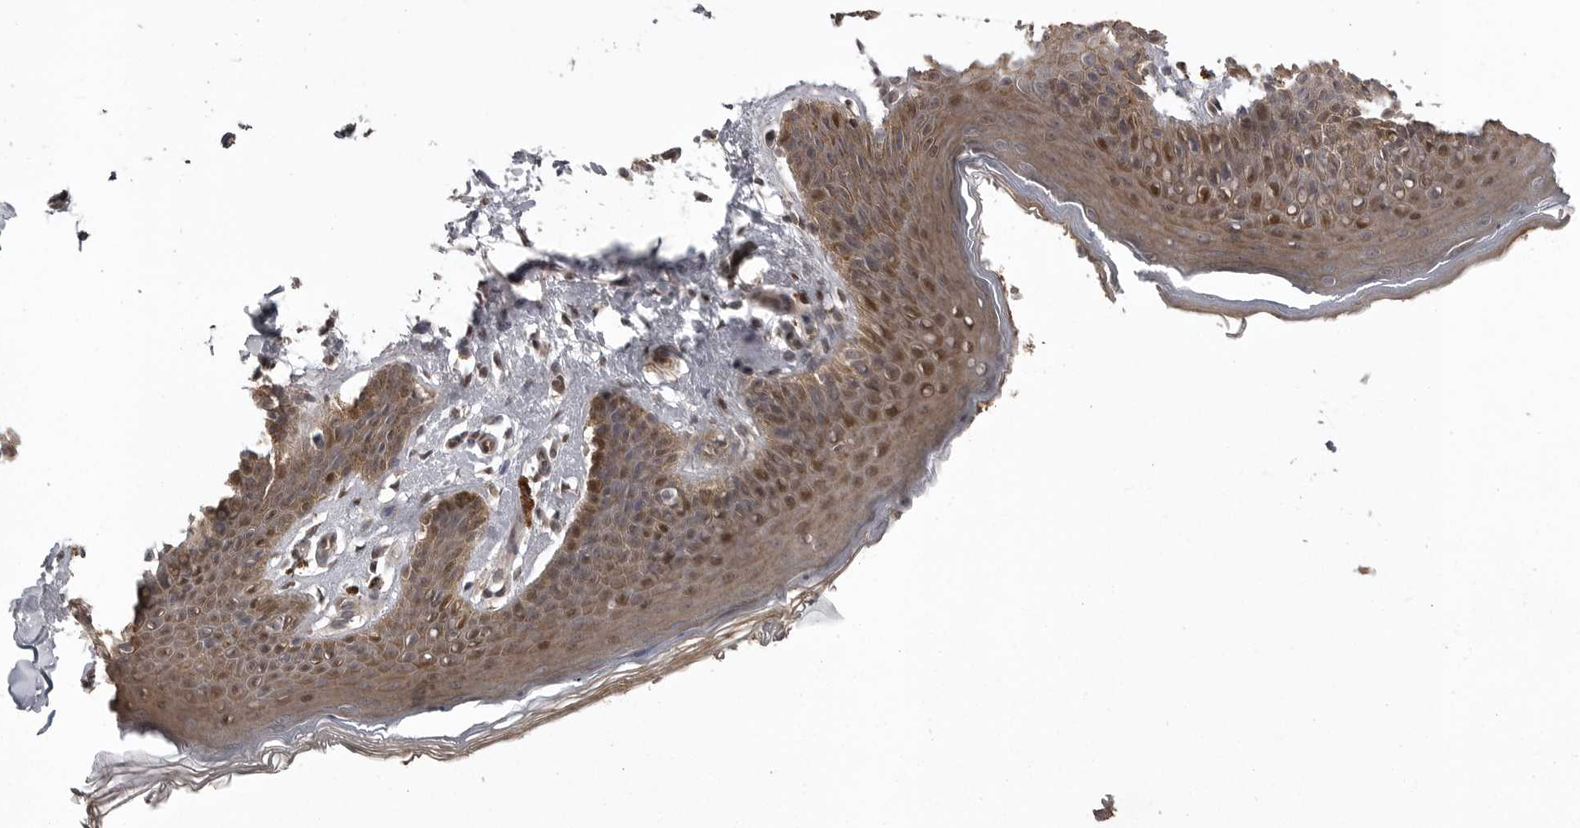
{"staining": {"intensity": "moderate", "quantity": ">75%", "location": "cytoplasmic/membranous,nuclear"}, "tissue": "skin", "cell_type": "Epidermal cells", "image_type": "normal", "snomed": [{"axis": "morphology", "description": "Normal tissue, NOS"}, {"axis": "topography", "description": "Vulva"}], "caption": "Immunohistochemistry (IHC) staining of benign skin, which demonstrates medium levels of moderate cytoplasmic/membranous,nuclear positivity in about >75% of epidermal cells indicating moderate cytoplasmic/membranous,nuclear protein expression. The staining was performed using DAB (brown) for protein detection and nuclei were counterstained in hematoxylin (blue).", "gene": "SNX16", "patient": {"sex": "female", "age": 66}}